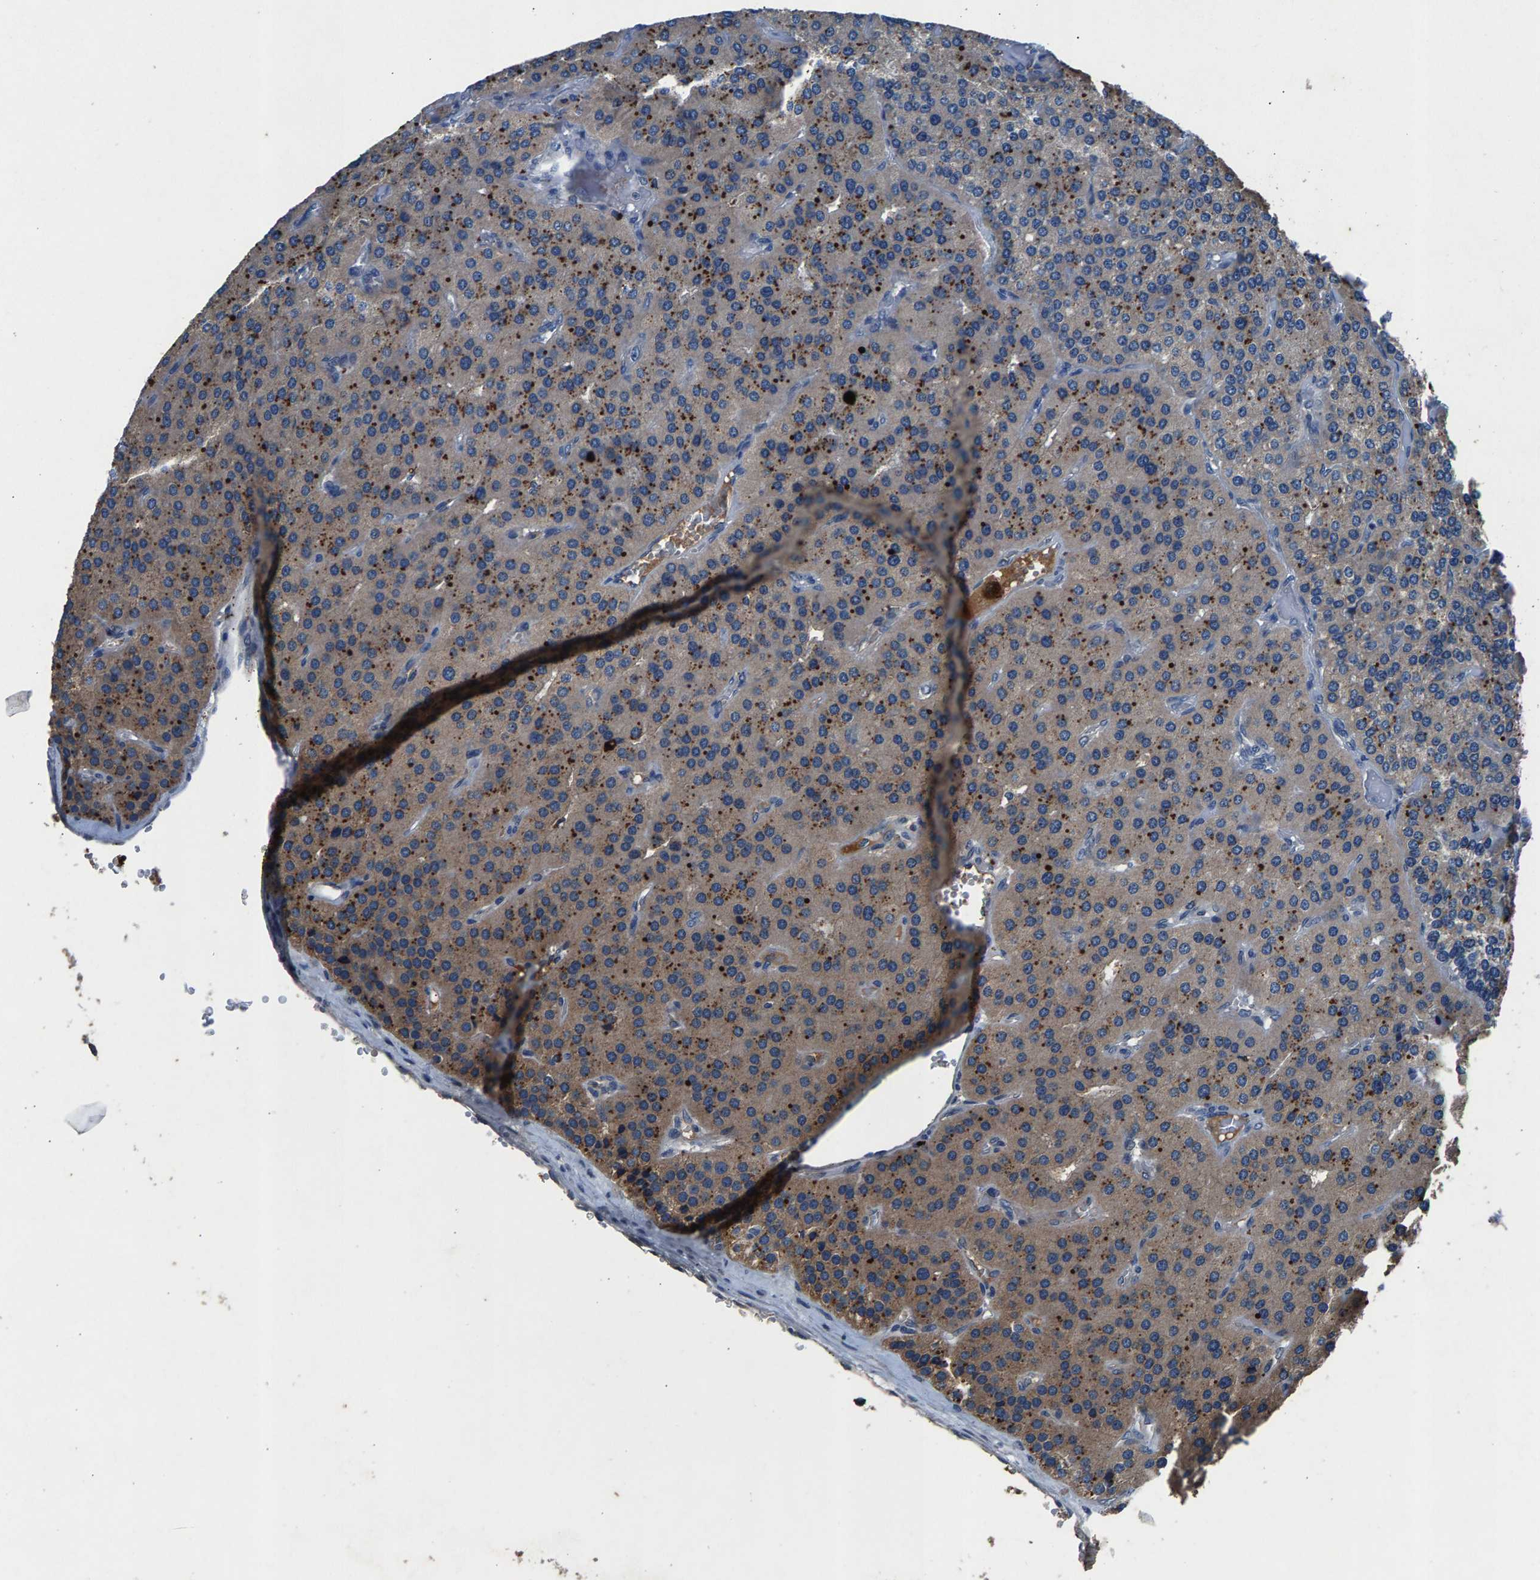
{"staining": {"intensity": "moderate", "quantity": "25%-75%", "location": "cytoplasmic/membranous"}, "tissue": "parathyroid gland", "cell_type": "Glandular cells", "image_type": "normal", "snomed": [{"axis": "morphology", "description": "Normal tissue, NOS"}, {"axis": "morphology", "description": "Adenoma, NOS"}, {"axis": "topography", "description": "Parathyroid gland"}], "caption": "The photomicrograph displays a brown stain indicating the presence of a protein in the cytoplasmic/membranous of glandular cells in parathyroid gland. The protein of interest is shown in brown color, while the nuclei are stained blue.", "gene": "PRXL2C", "patient": {"sex": "female", "age": 86}}